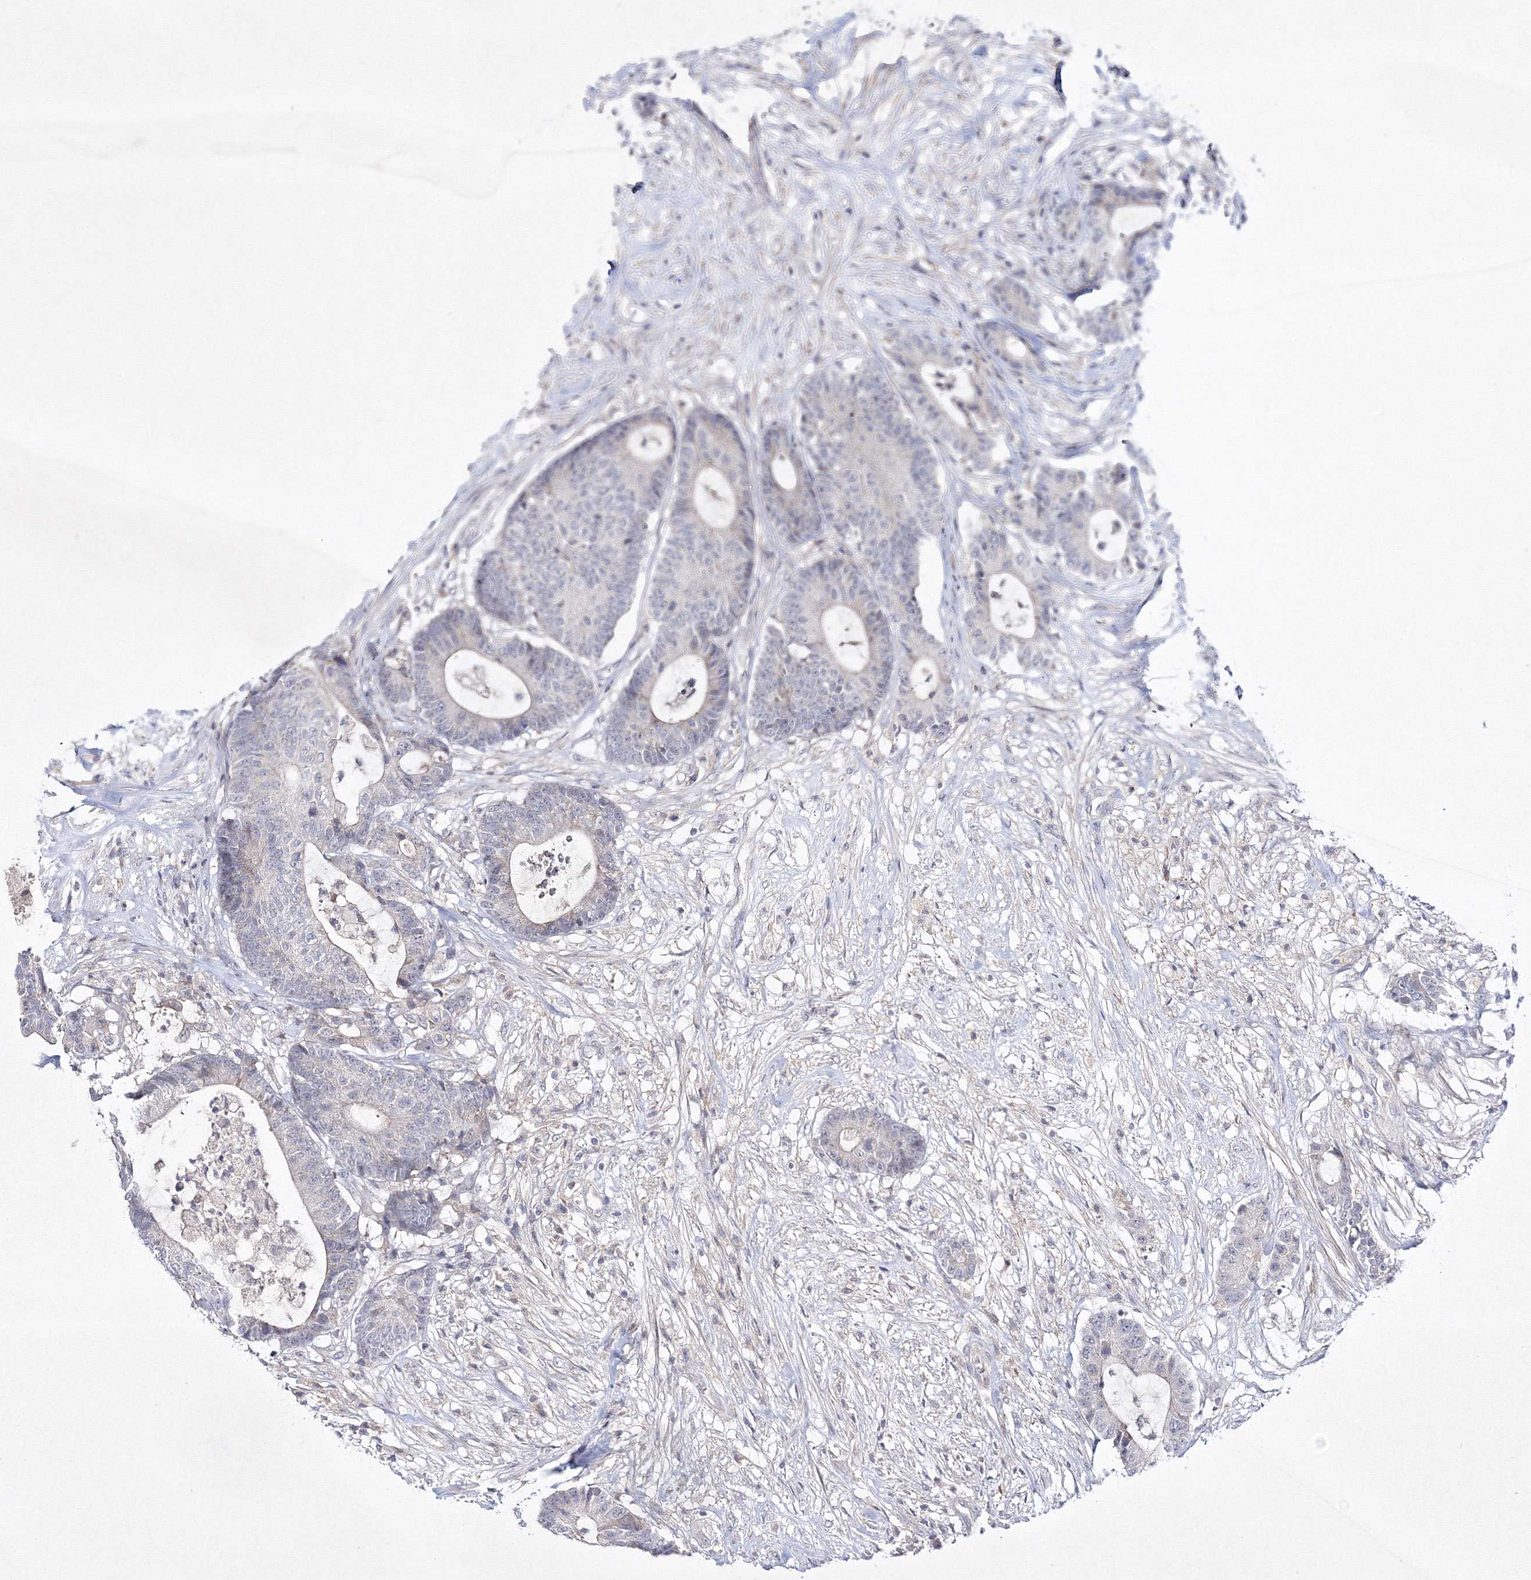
{"staining": {"intensity": "weak", "quantity": "<25%", "location": "cytoplasmic/membranous"}, "tissue": "colorectal cancer", "cell_type": "Tumor cells", "image_type": "cancer", "snomed": [{"axis": "morphology", "description": "Adenocarcinoma, NOS"}, {"axis": "topography", "description": "Colon"}], "caption": "There is no significant expression in tumor cells of colorectal cancer (adenocarcinoma).", "gene": "NEU4", "patient": {"sex": "female", "age": 84}}